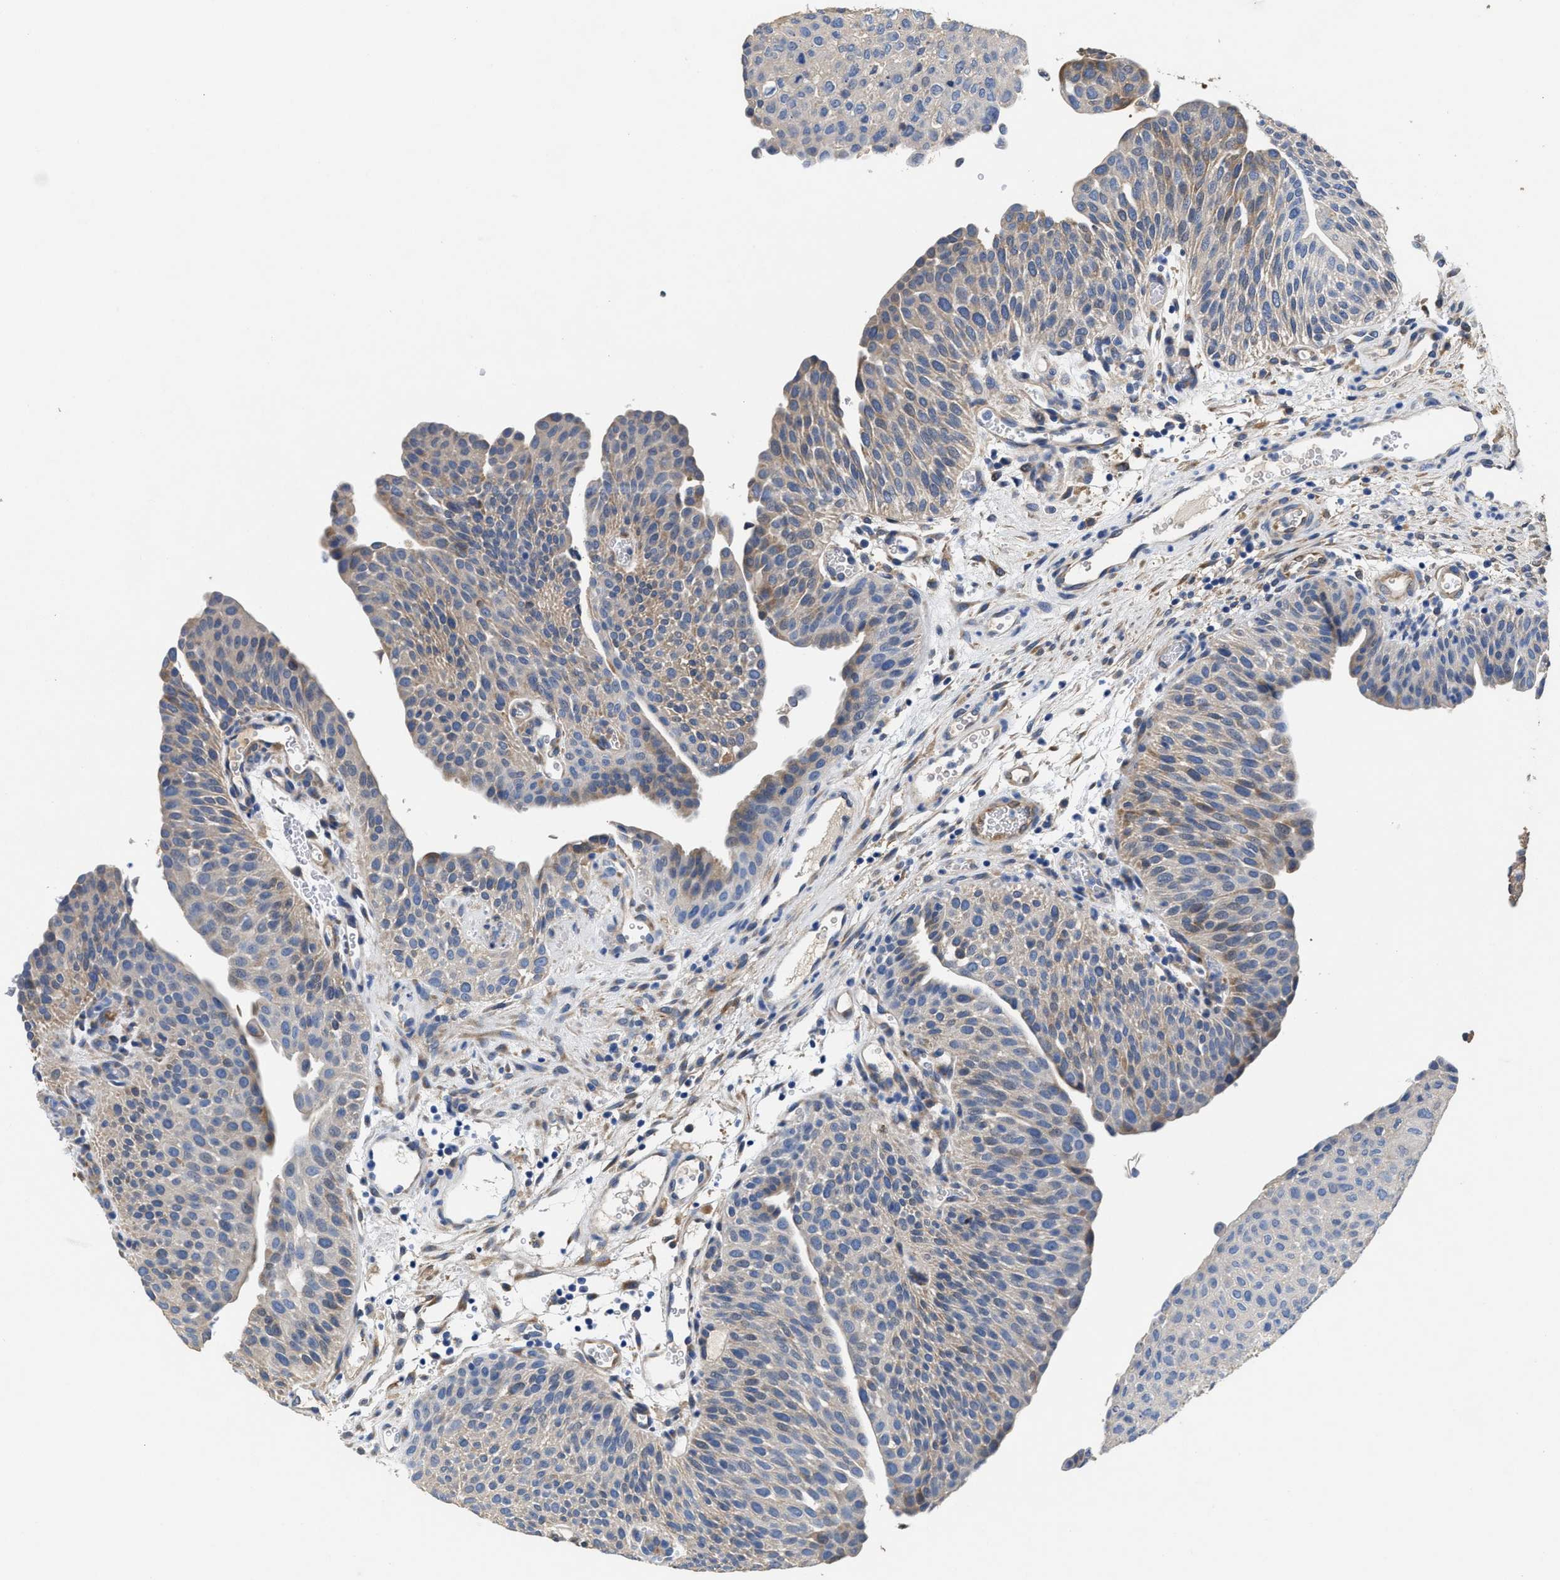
{"staining": {"intensity": "weak", "quantity": "<25%", "location": "cytoplasmic/membranous"}, "tissue": "urothelial cancer", "cell_type": "Tumor cells", "image_type": "cancer", "snomed": [{"axis": "morphology", "description": "Urothelial carcinoma, Low grade"}, {"axis": "morphology", "description": "Urothelial carcinoma, High grade"}, {"axis": "topography", "description": "Urinary bladder"}], "caption": "DAB (3,3'-diaminobenzidine) immunohistochemical staining of urothelial cancer displays no significant staining in tumor cells. (DAB immunohistochemistry, high magnification).", "gene": "PEG10", "patient": {"sex": "male", "age": 35}}